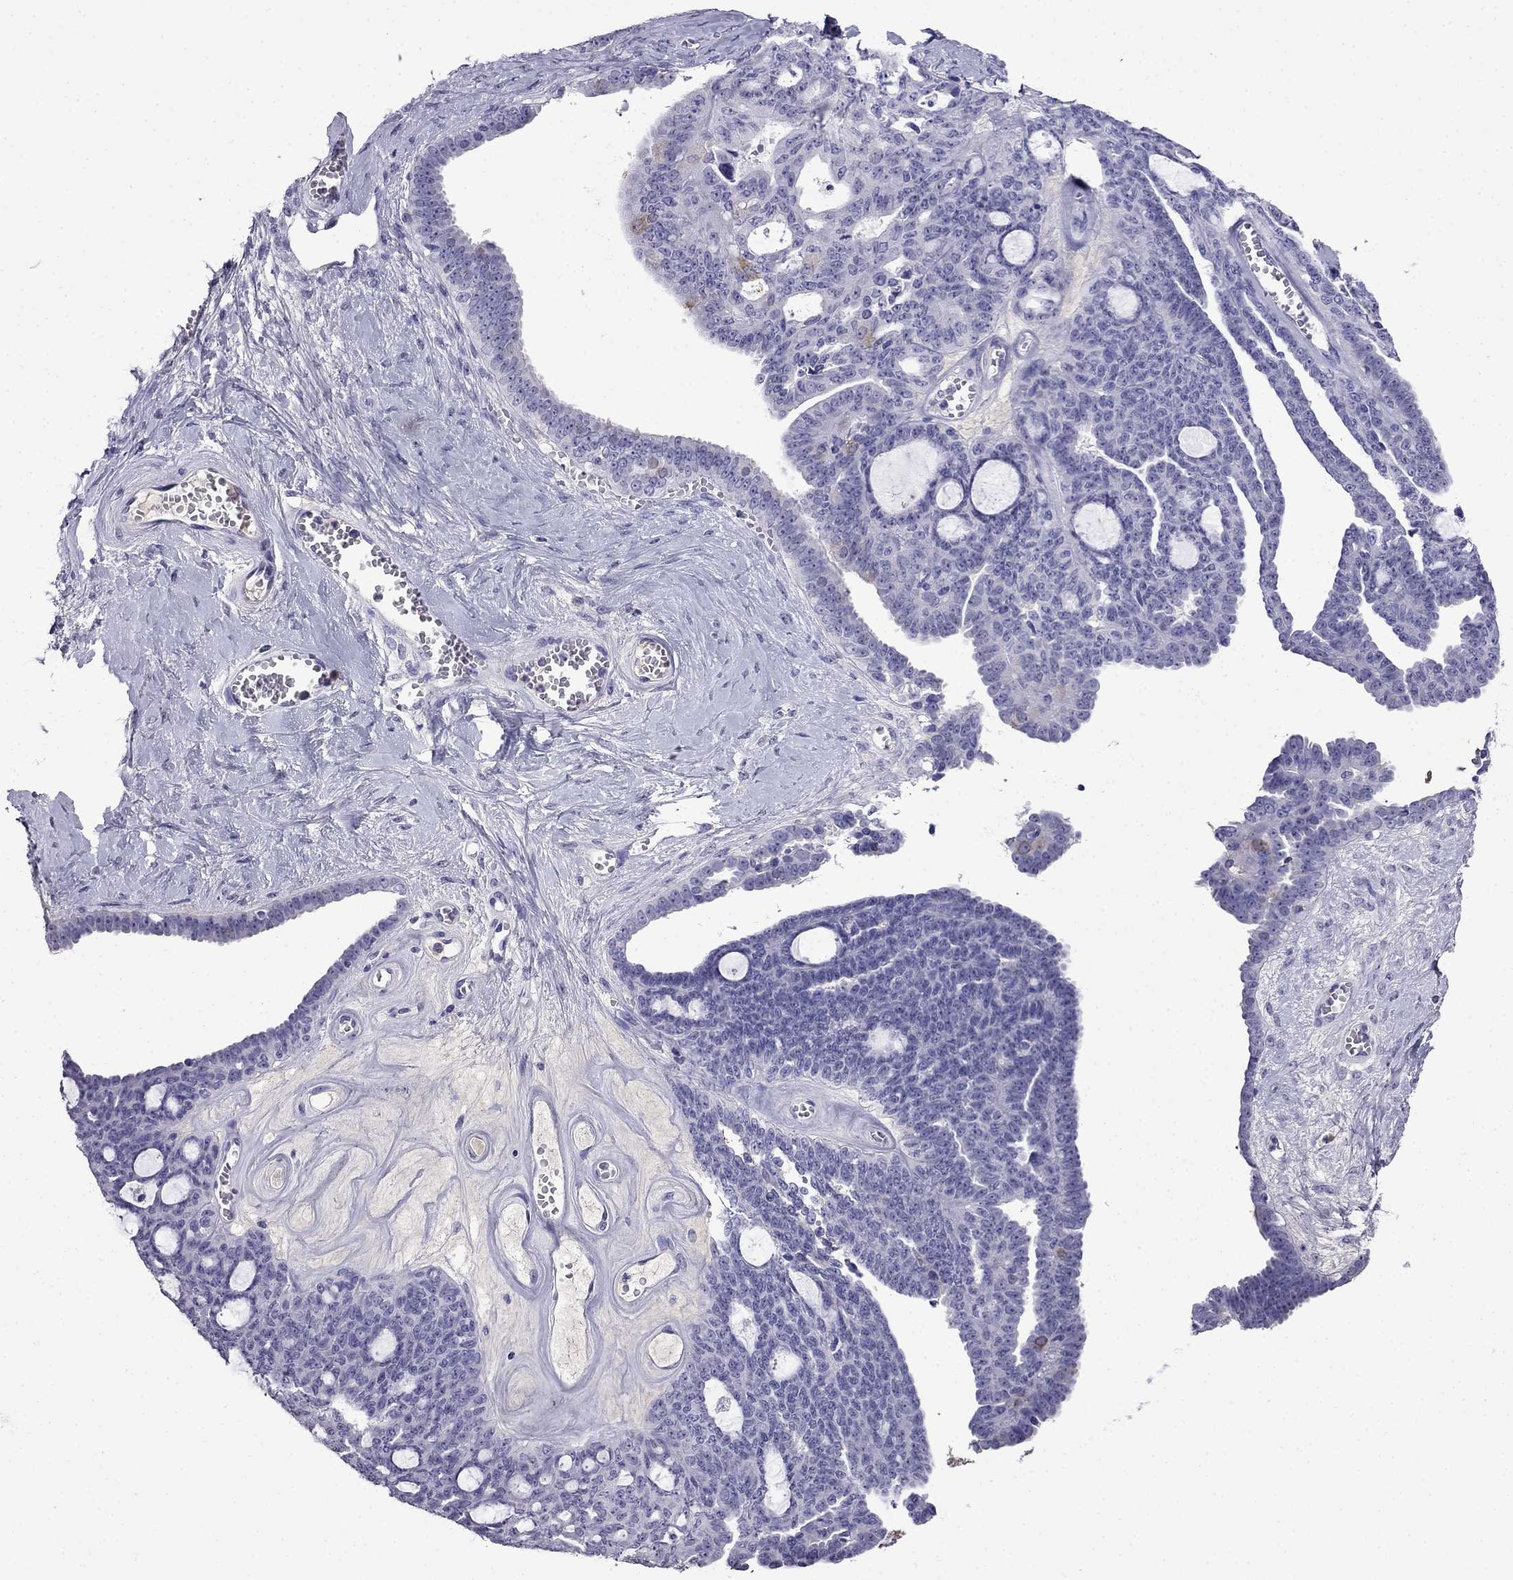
{"staining": {"intensity": "negative", "quantity": "none", "location": "none"}, "tissue": "ovarian cancer", "cell_type": "Tumor cells", "image_type": "cancer", "snomed": [{"axis": "morphology", "description": "Cystadenocarcinoma, serous, NOS"}, {"axis": "topography", "description": "Ovary"}], "caption": "Histopathology image shows no significant protein positivity in tumor cells of ovarian serous cystadenocarcinoma.", "gene": "CDHR4", "patient": {"sex": "female", "age": 71}}